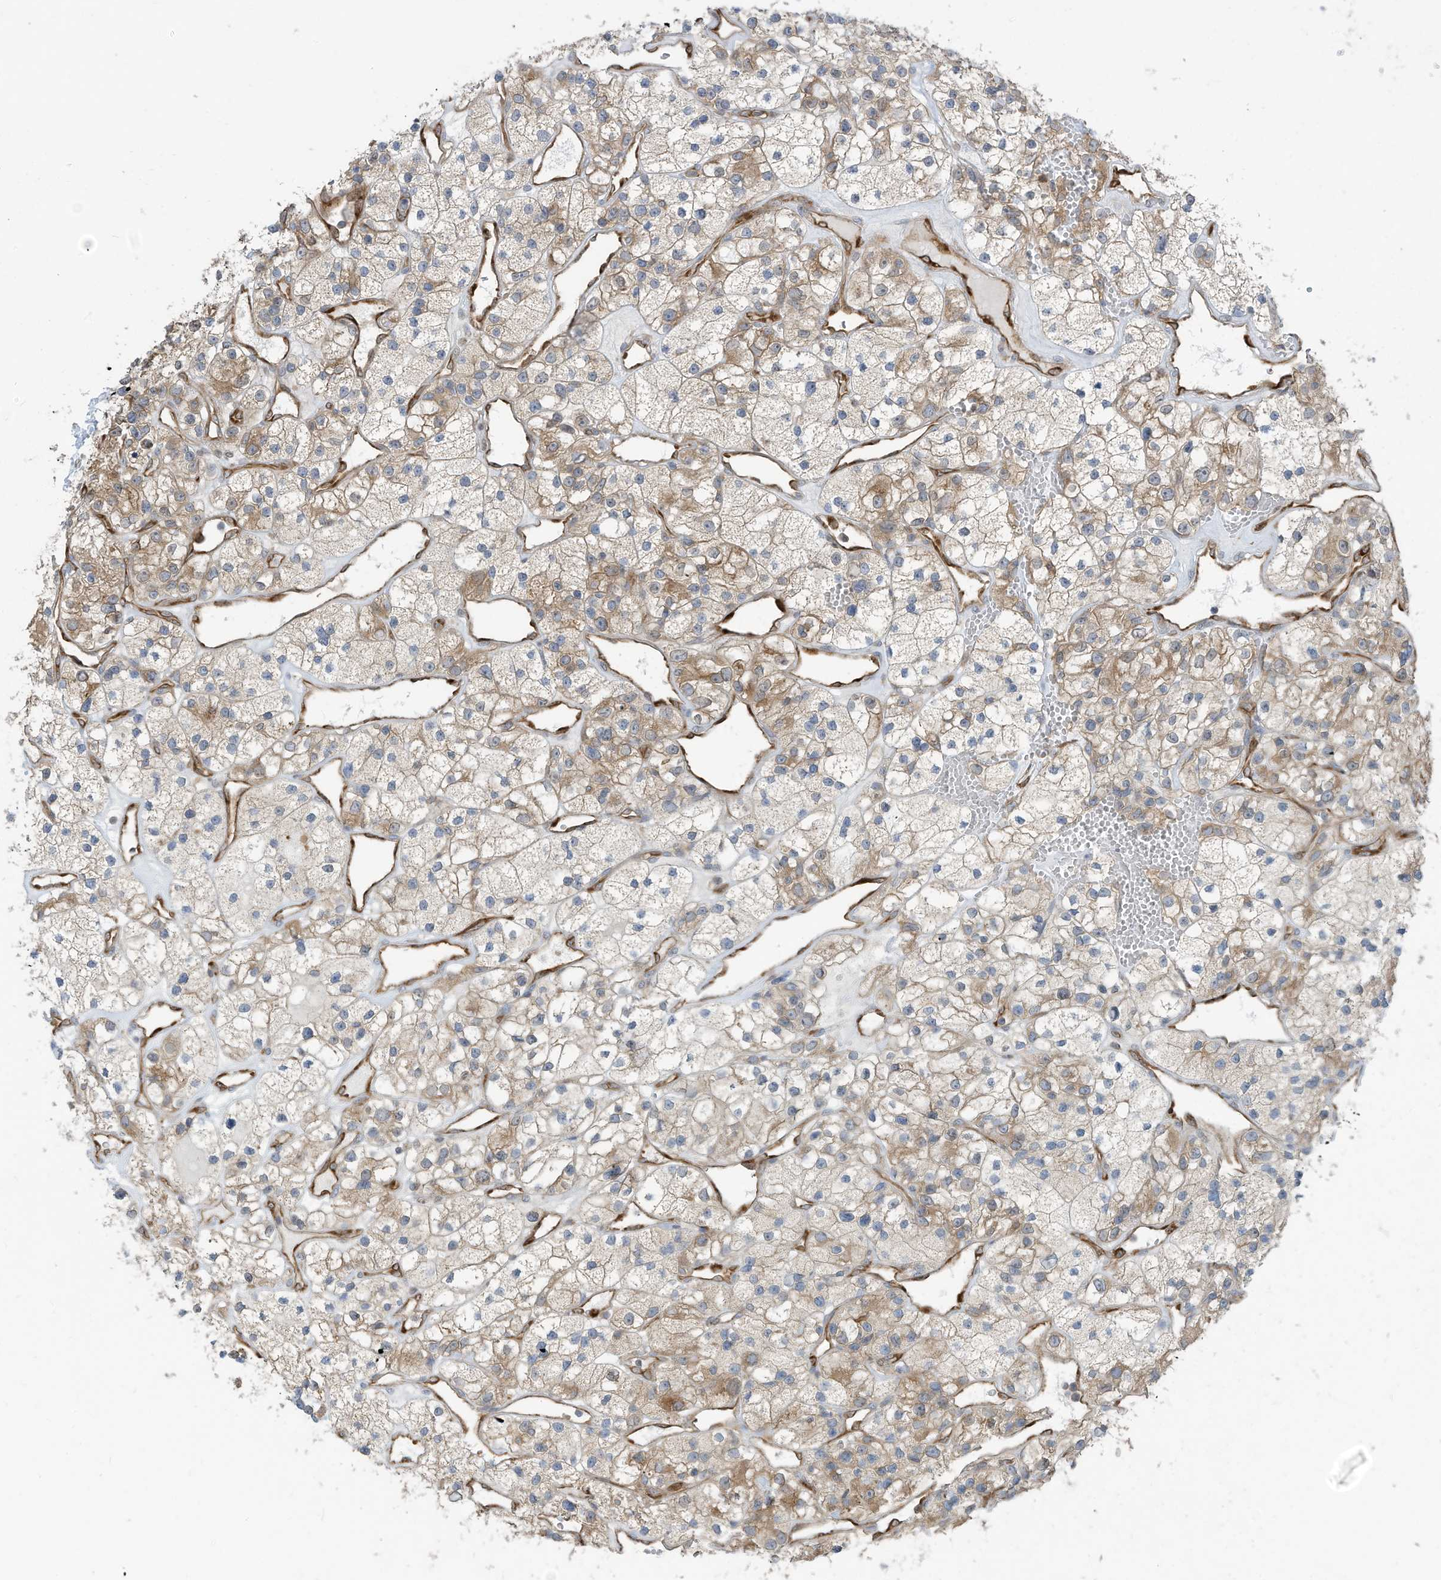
{"staining": {"intensity": "weak", "quantity": "<25%", "location": "cytoplasmic/membranous"}, "tissue": "renal cancer", "cell_type": "Tumor cells", "image_type": "cancer", "snomed": [{"axis": "morphology", "description": "Adenocarcinoma, NOS"}, {"axis": "topography", "description": "Kidney"}], "caption": "Renal adenocarcinoma was stained to show a protein in brown. There is no significant staining in tumor cells.", "gene": "USE1", "patient": {"sex": "female", "age": 57}}